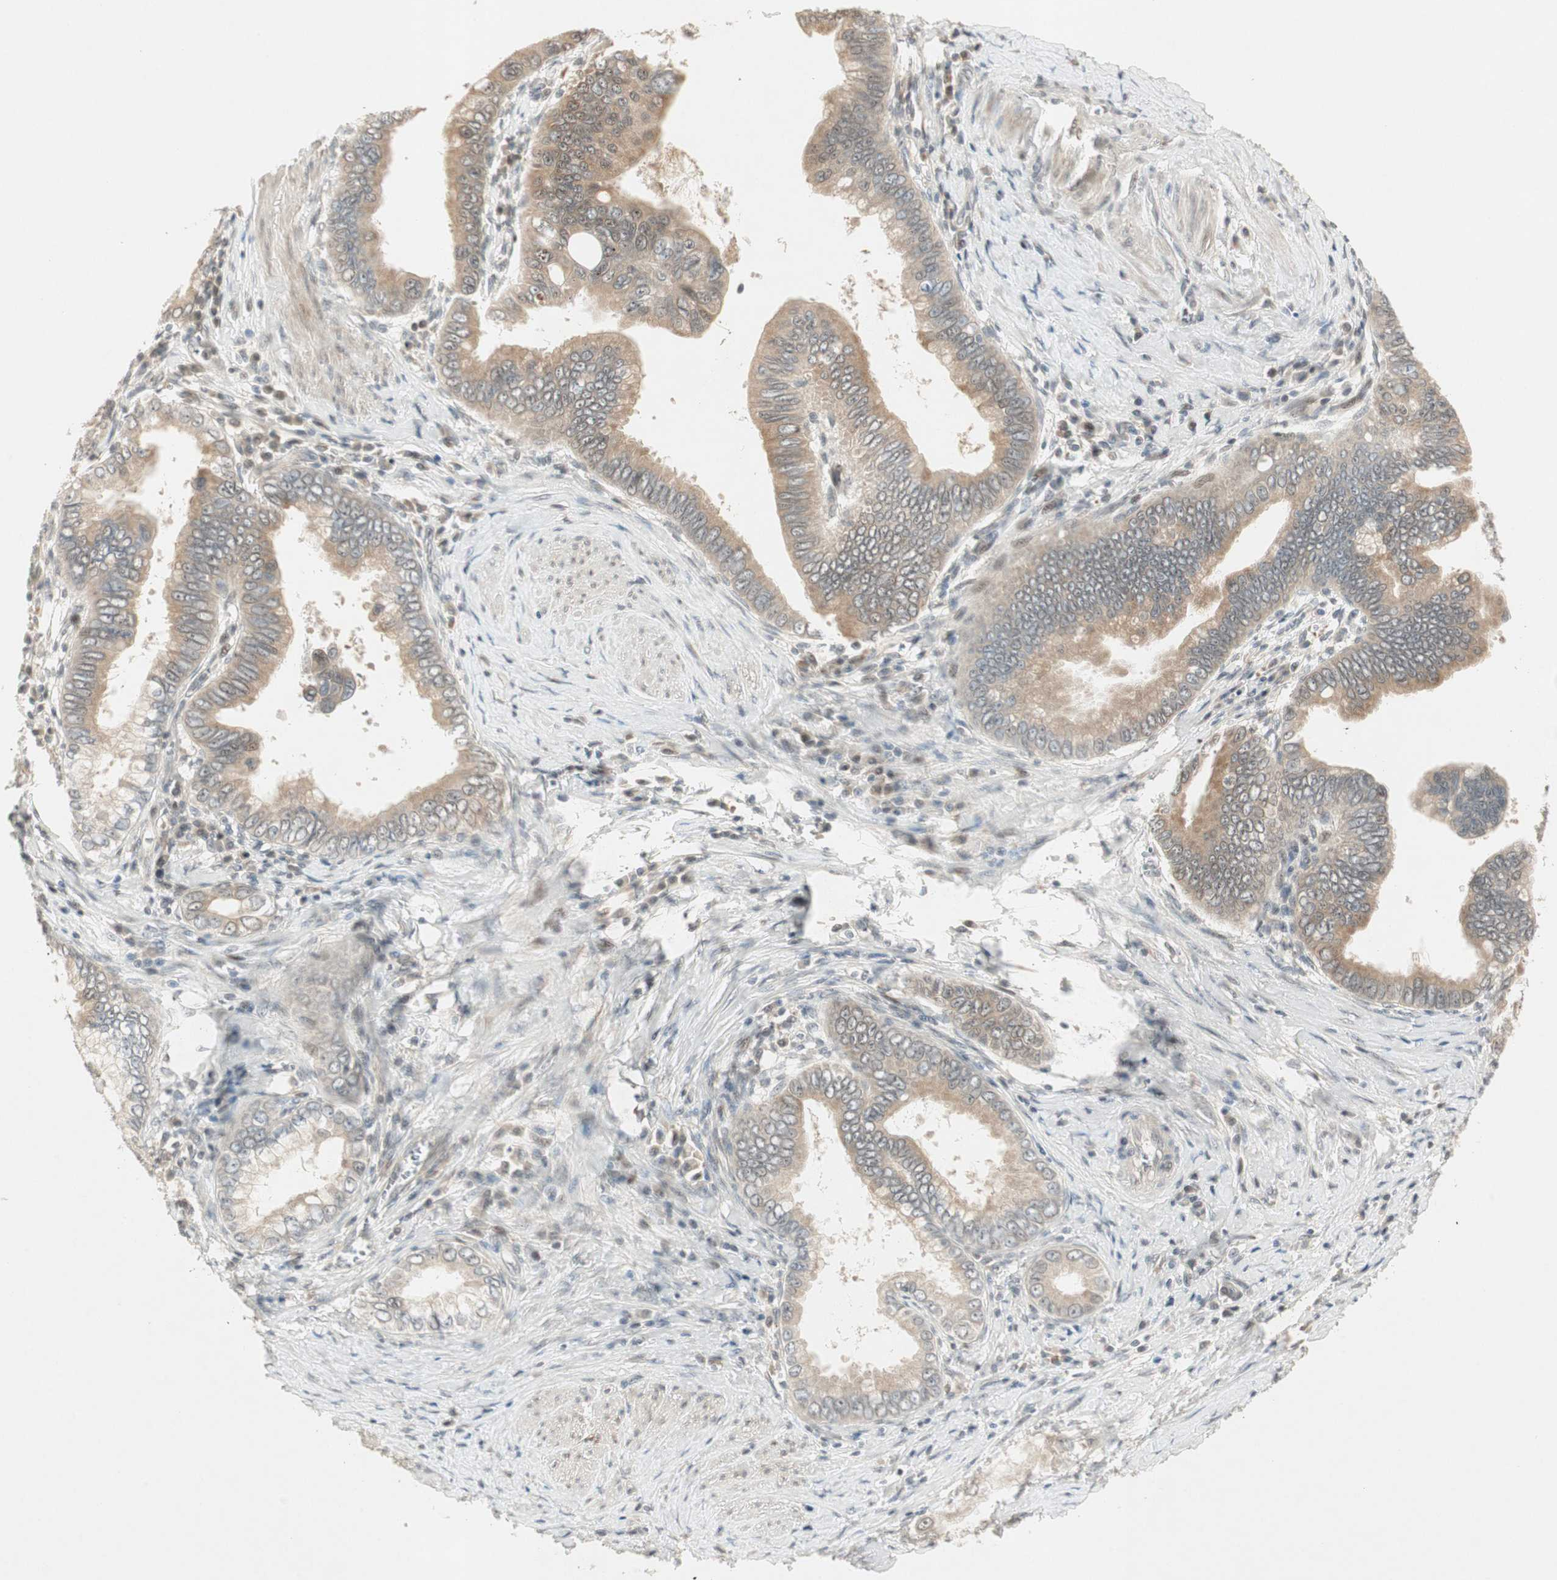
{"staining": {"intensity": "weak", "quantity": "25%-75%", "location": "cytoplasmic/membranous"}, "tissue": "pancreatic cancer", "cell_type": "Tumor cells", "image_type": "cancer", "snomed": [{"axis": "morphology", "description": "Normal tissue, NOS"}, {"axis": "topography", "description": "Lymph node"}], "caption": "An IHC micrograph of tumor tissue is shown. Protein staining in brown labels weak cytoplasmic/membranous positivity in pancreatic cancer within tumor cells. (IHC, brightfield microscopy, high magnification).", "gene": "ACSL5", "patient": {"sex": "male", "age": 50}}